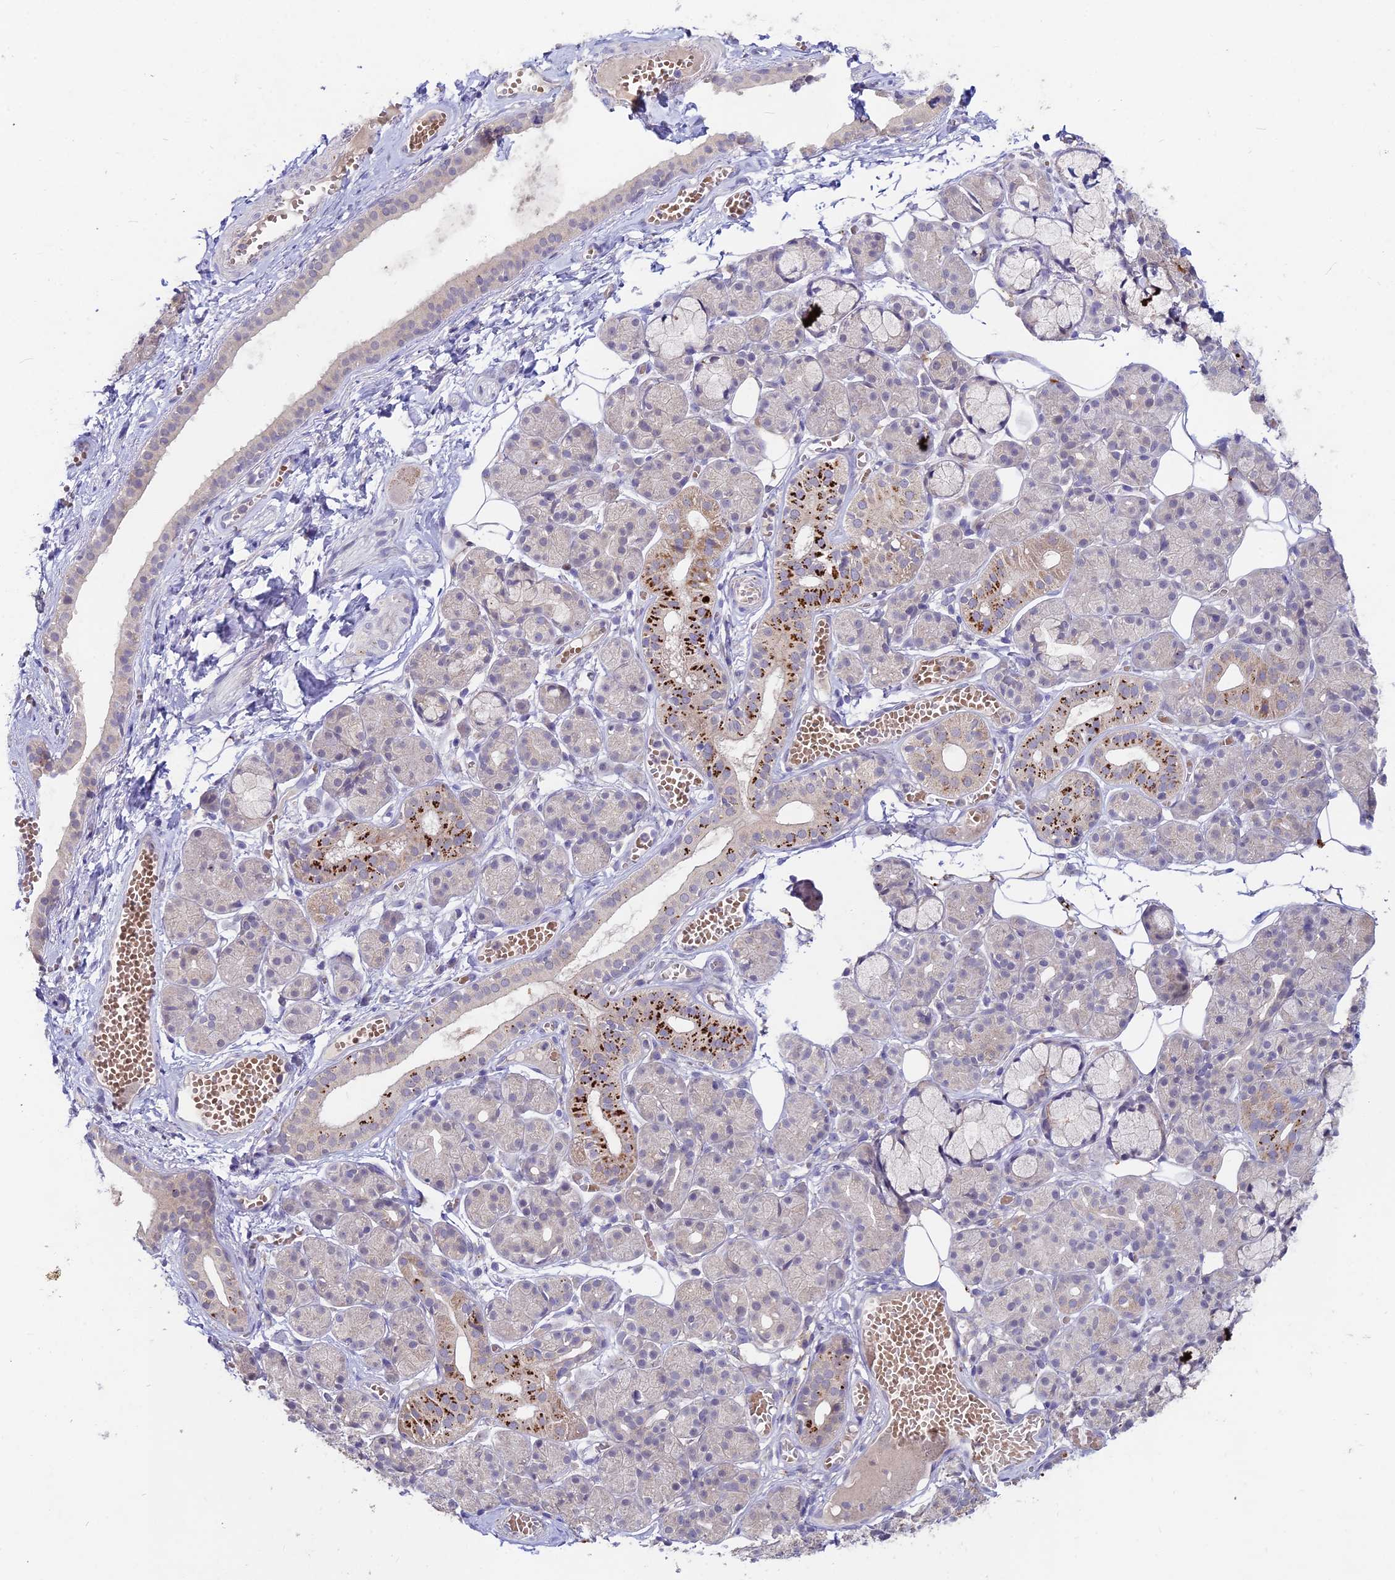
{"staining": {"intensity": "strong", "quantity": "<25%", "location": "cytoplasmic/membranous"}, "tissue": "salivary gland", "cell_type": "Glandular cells", "image_type": "normal", "snomed": [{"axis": "morphology", "description": "Normal tissue, NOS"}, {"axis": "topography", "description": "Salivary gland"}], "caption": "A medium amount of strong cytoplasmic/membranous staining is seen in about <25% of glandular cells in benign salivary gland.", "gene": "WDR43", "patient": {"sex": "male", "age": 63}}